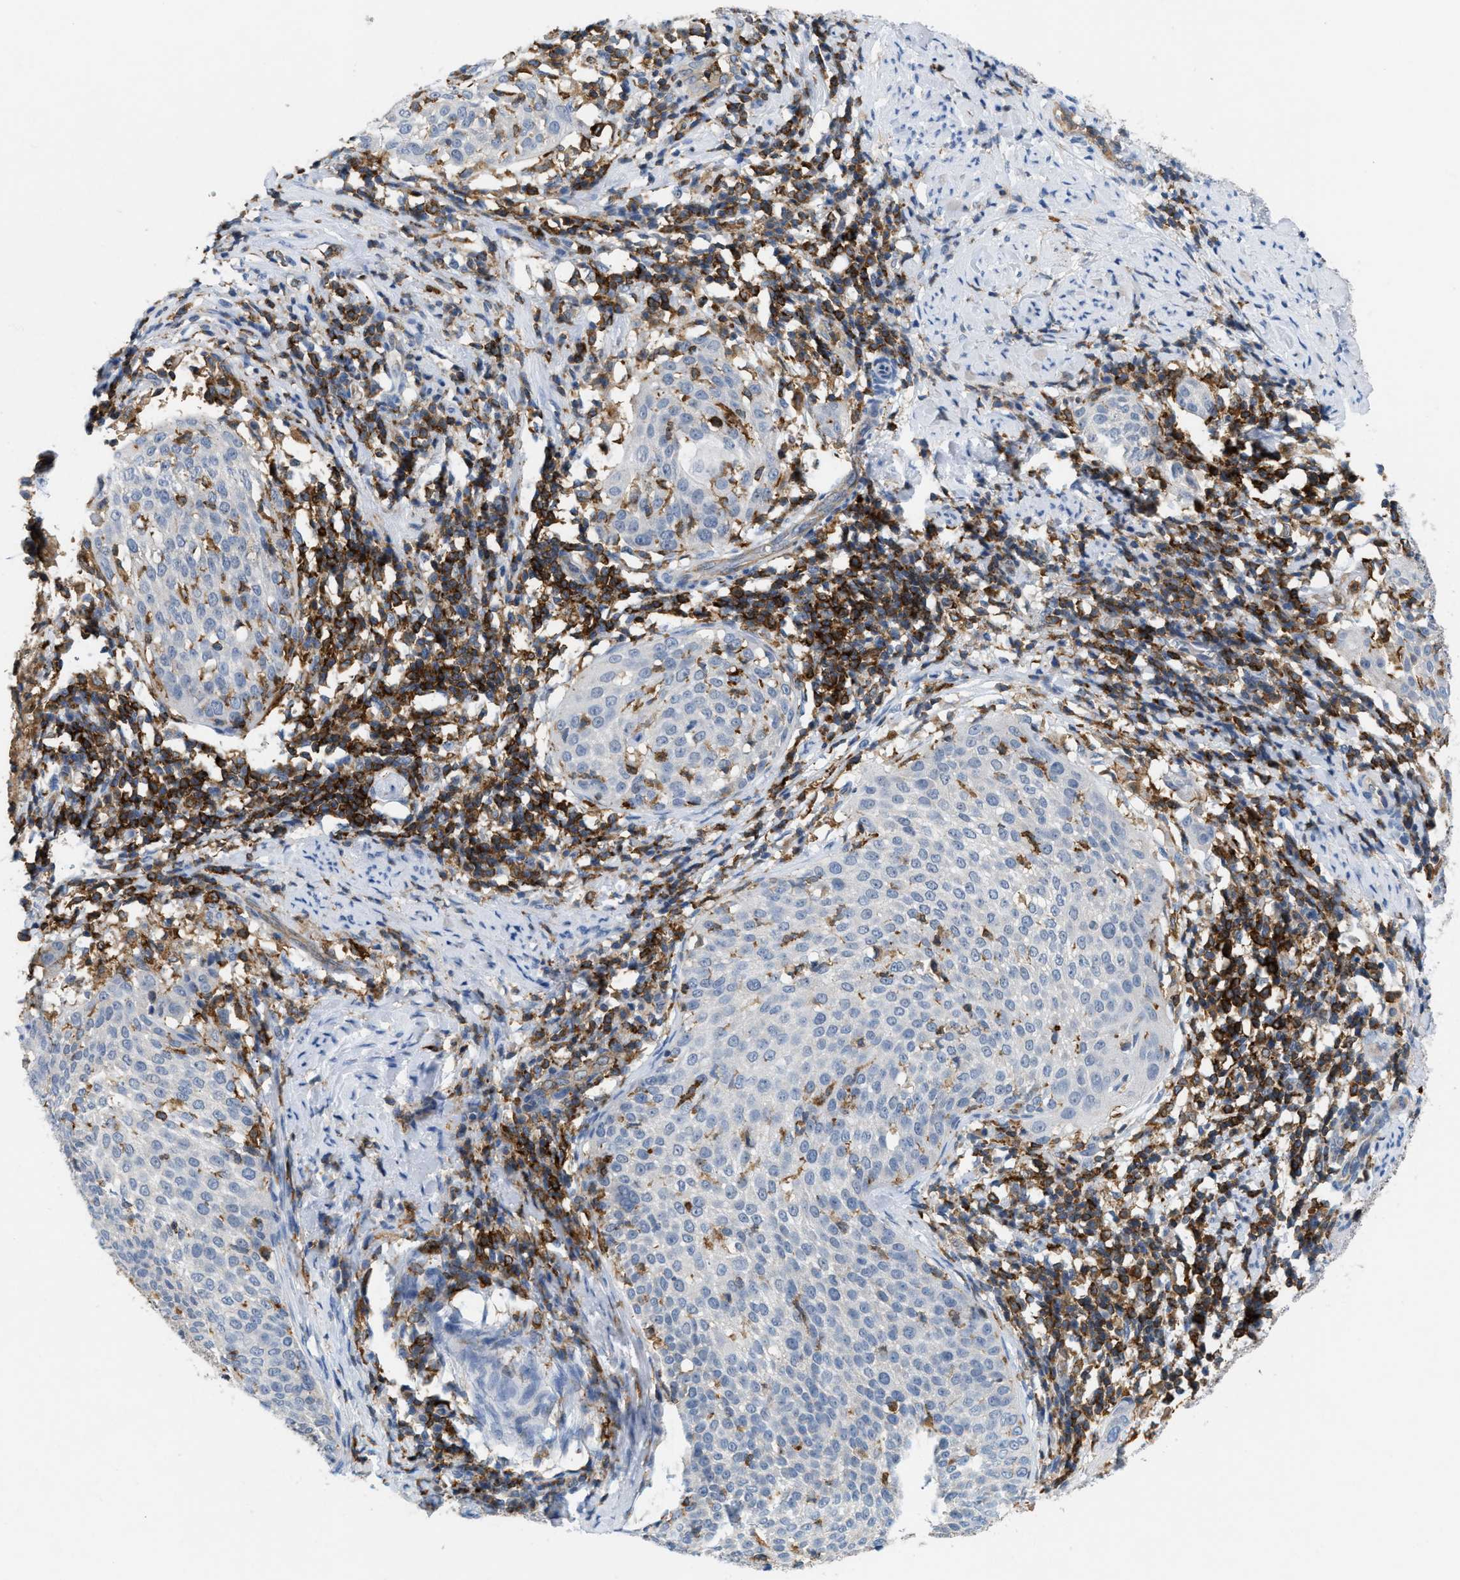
{"staining": {"intensity": "negative", "quantity": "none", "location": "none"}, "tissue": "cervical cancer", "cell_type": "Tumor cells", "image_type": "cancer", "snomed": [{"axis": "morphology", "description": "Squamous cell carcinoma, NOS"}, {"axis": "topography", "description": "Cervix"}], "caption": "Immunohistochemistry of human squamous cell carcinoma (cervical) displays no positivity in tumor cells.", "gene": "INPP5D", "patient": {"sex": "female", "age": 51}}